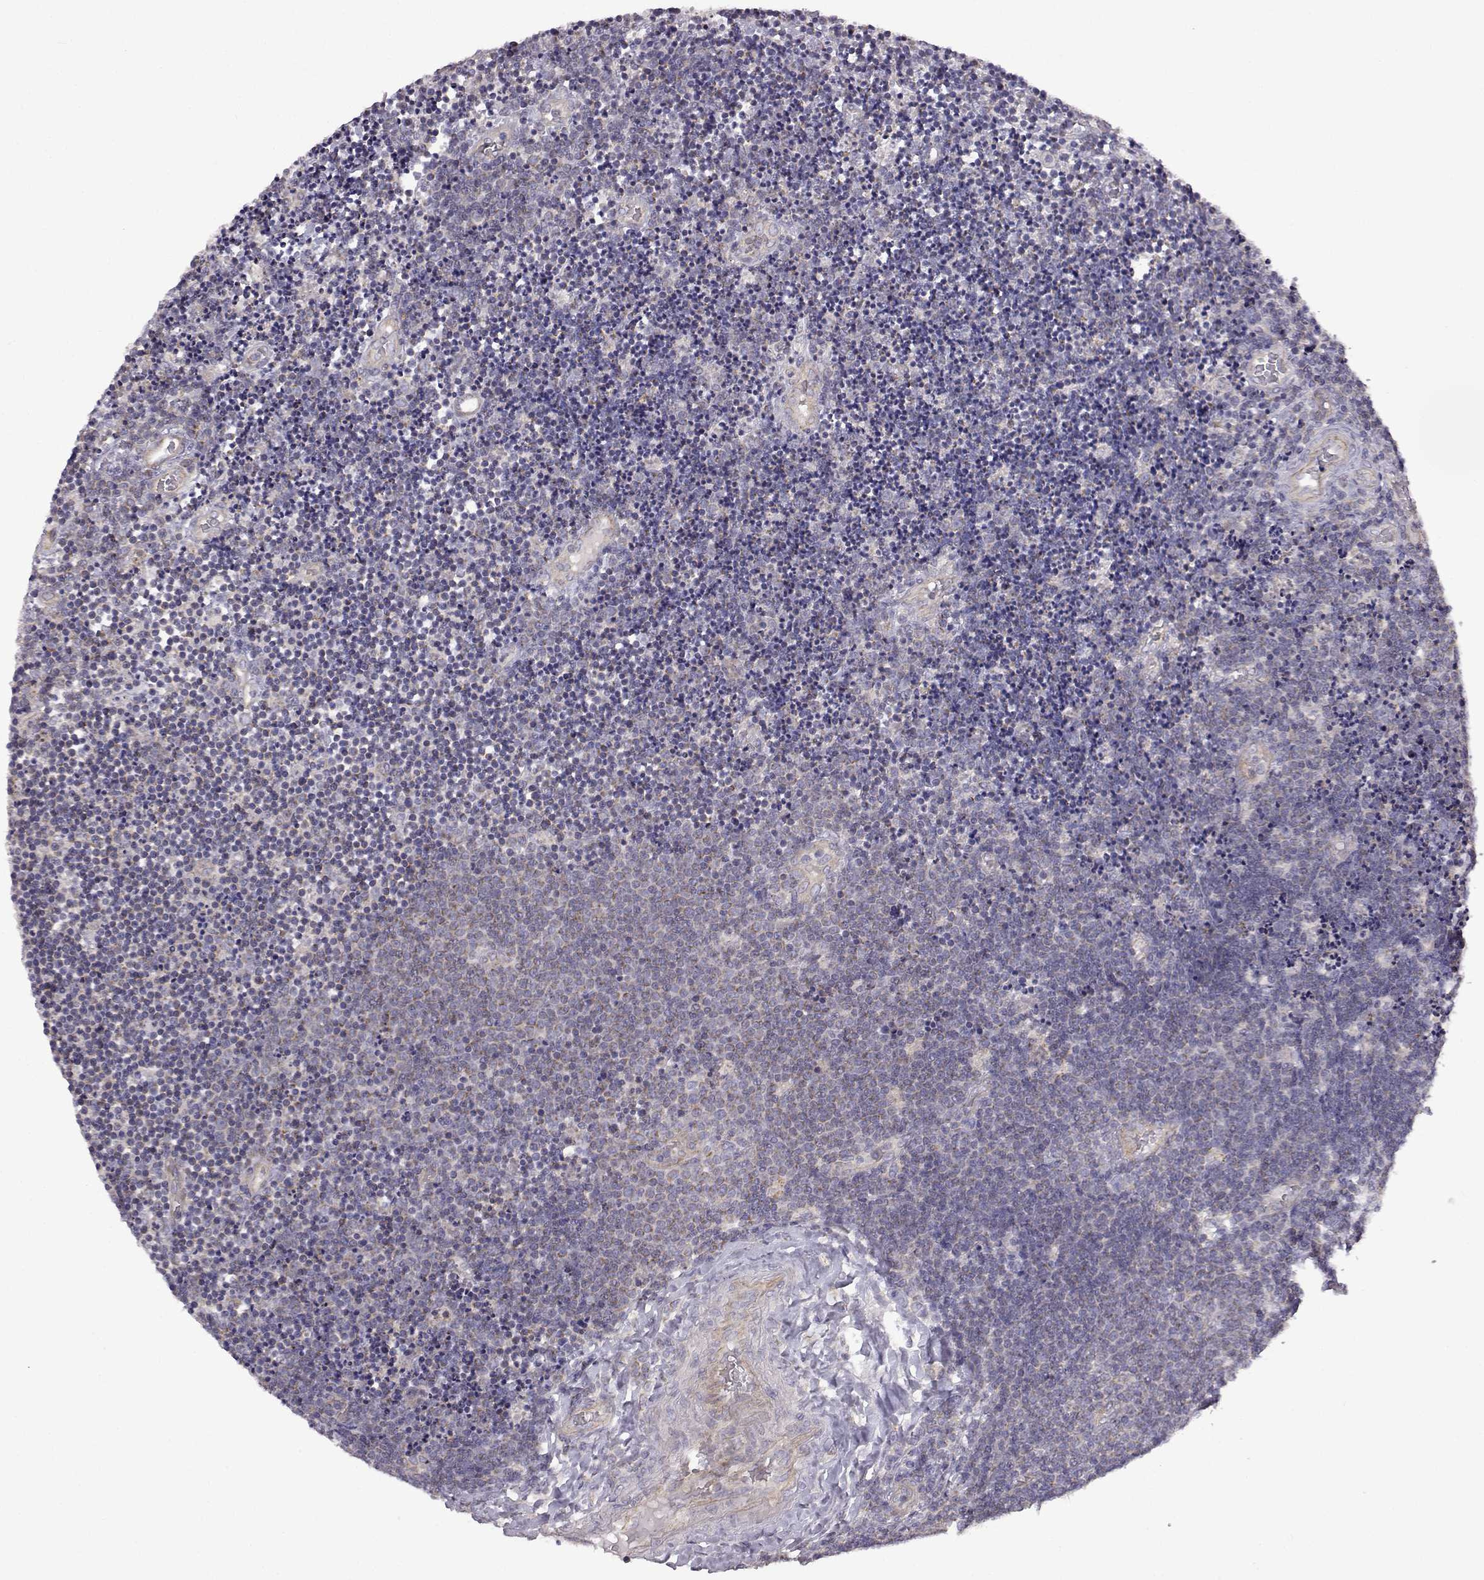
{"staining": {"intensity": "weak", "quantity": "<25%", "location": "cytoplasmic/membranous"}, "tissue": "lymphoma", "cell_type": "Tumor cells", "image_type": "cancer", "snomed": [{"axis": "morphology", "description": "Malignant lymphoma, non-Hodgkin's type, Low grade"}, {"axis": "topography", "description": "Brain"}], "caption": "High power microscopy image of an immunohistochemistry (IHC) micrograph of malignant lymphoma, non-Hodgkin's type (low-grade), revealing no significant staining in tumor cells. (Stains: DAB immunohistochemistry with hematoxylin counter stain, Microscopy: brightfield microscopy at high magnification).", "gene": "DDC", "patient": {"sex": "female", "age": 66}}